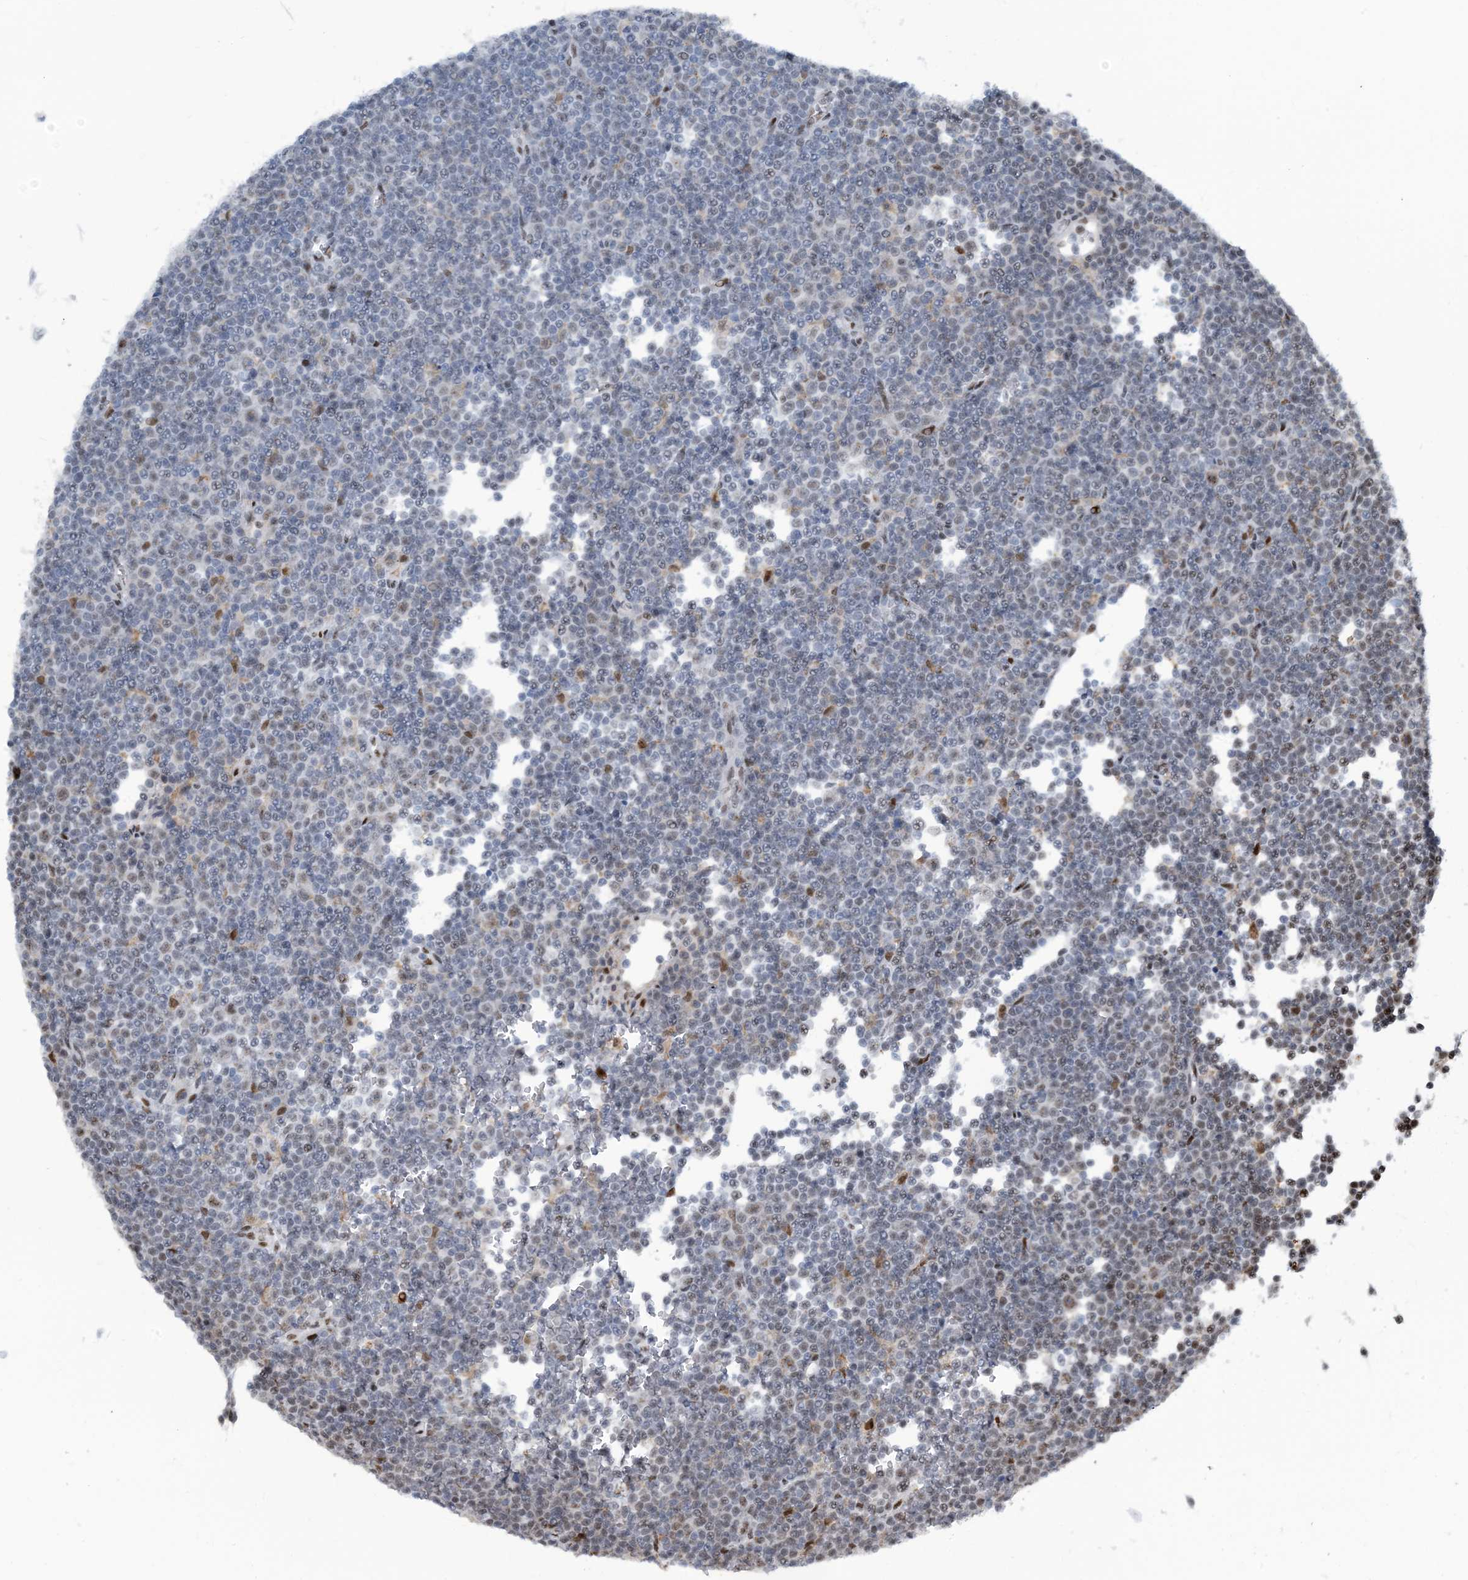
{"staining": {"intensity": "negative", "quantity": "none", "location": "none"}, "tissue": "lymphoma", "cell_type": "Tumor cells", "image_type": "cancer", "snomed": [{"axis": "morphology", "description": "Malignant lymphoma, non-Hodgkin's type, Low grade"}, {"axis": "topography", "description": "Lymph node"}], "caption": "A high-resolution photomicrograph shows immunohistochemistry (IHC) staining of lymphoma, which reveals no significant positivity in tumor cells.", "gene": "HEMK1", "patient": {"sex": "female", "age": 67}}